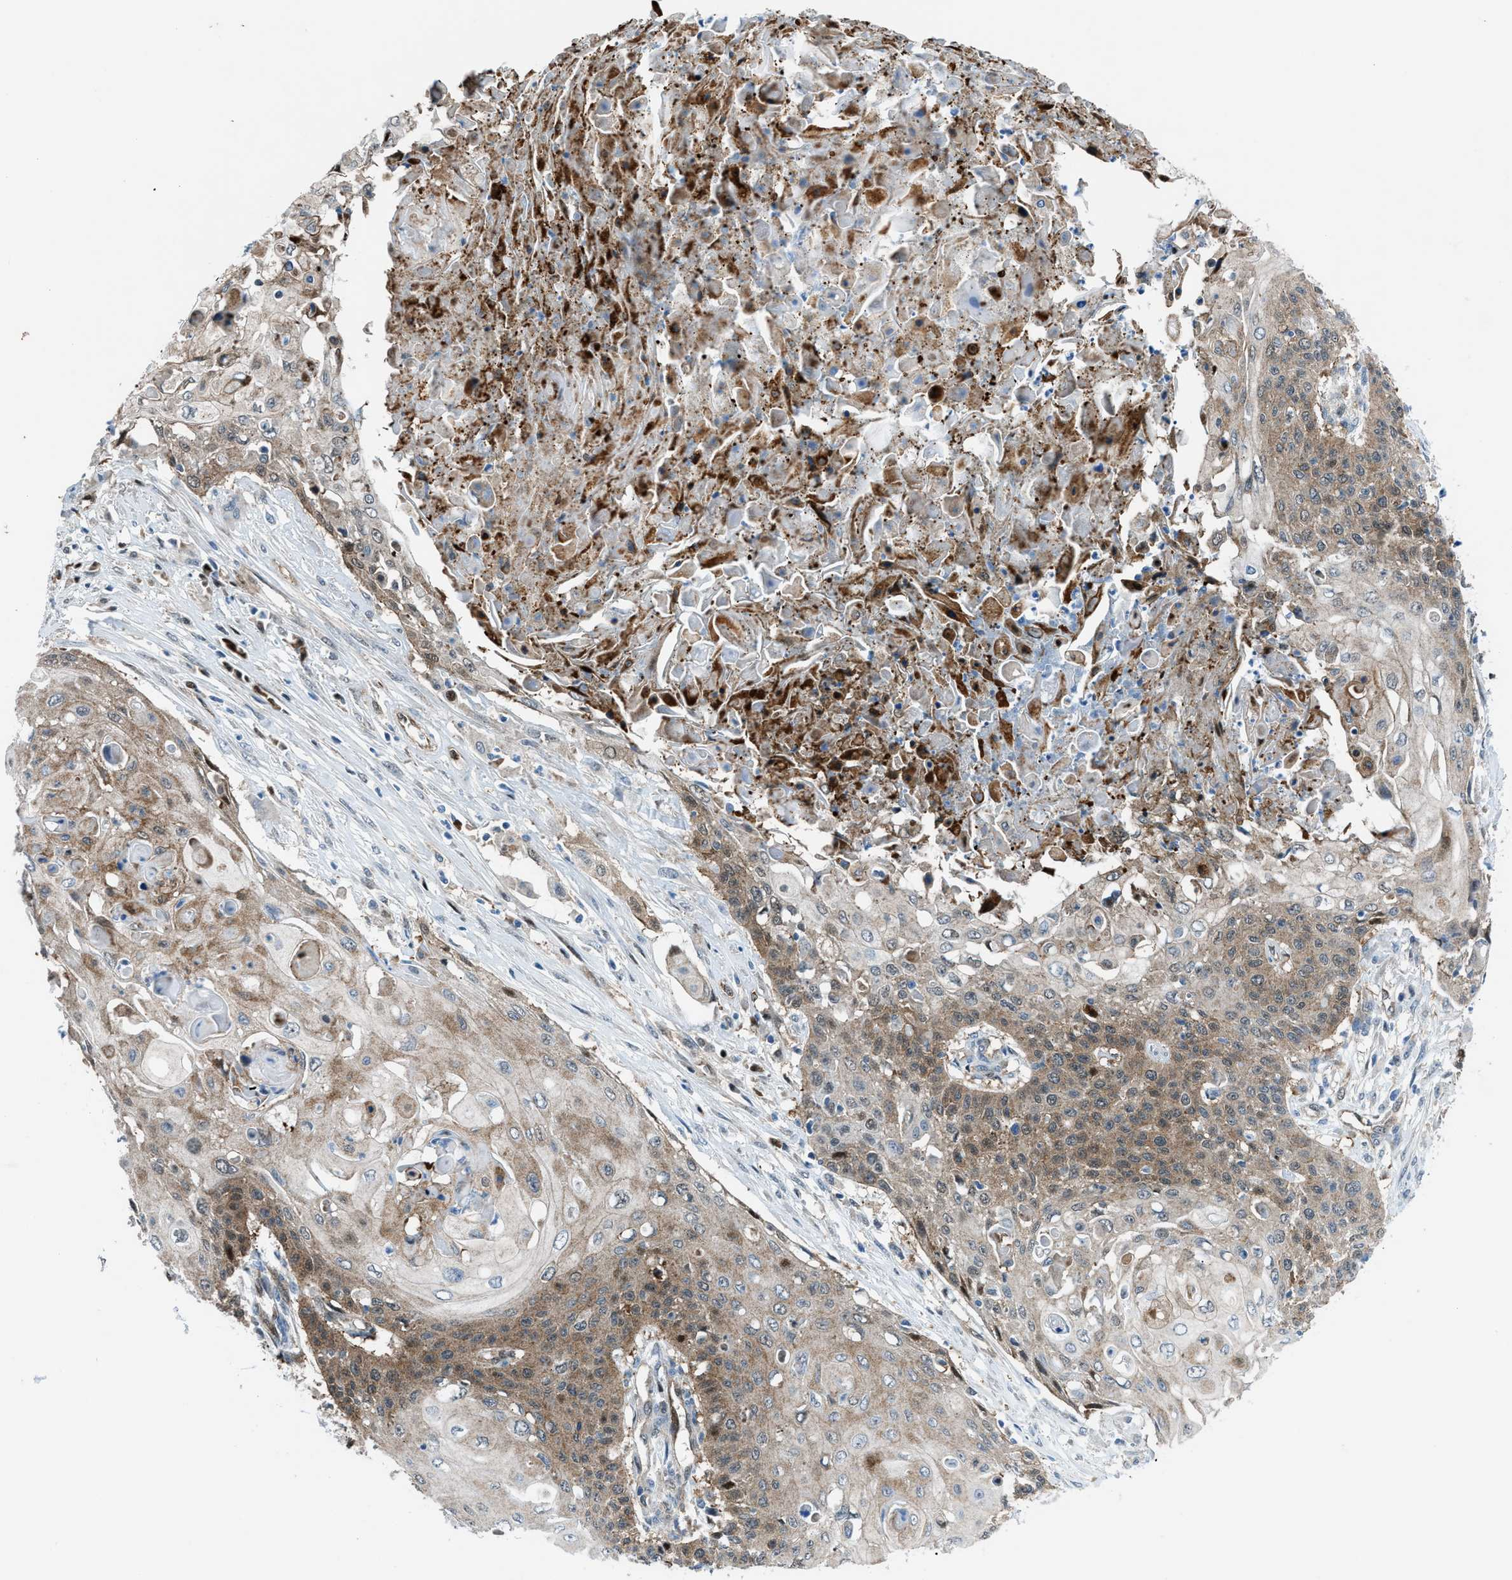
{"staining": {"intensity": "moderate", "quantity": "25%-75%", "location": "cytoplasmic/membranous"}, "tissue": "cervical cancer", "cell_type": "Tumor cells", "image_type": "cancer", "snomed": [{"axis": "morphology", "description": "Squamous cell carcinoma, NOS"}, {"axis": "topography", "description": "Cervix"}], "caption": "There is medium levels of moderate cytoplasmic/membranous positivity in tumor cells of cervical cancer, as demonstrated by immunohistochemical staining (brown color).", "gene": "YWHAE", "patient": {"sex": "female", "age": 39}}